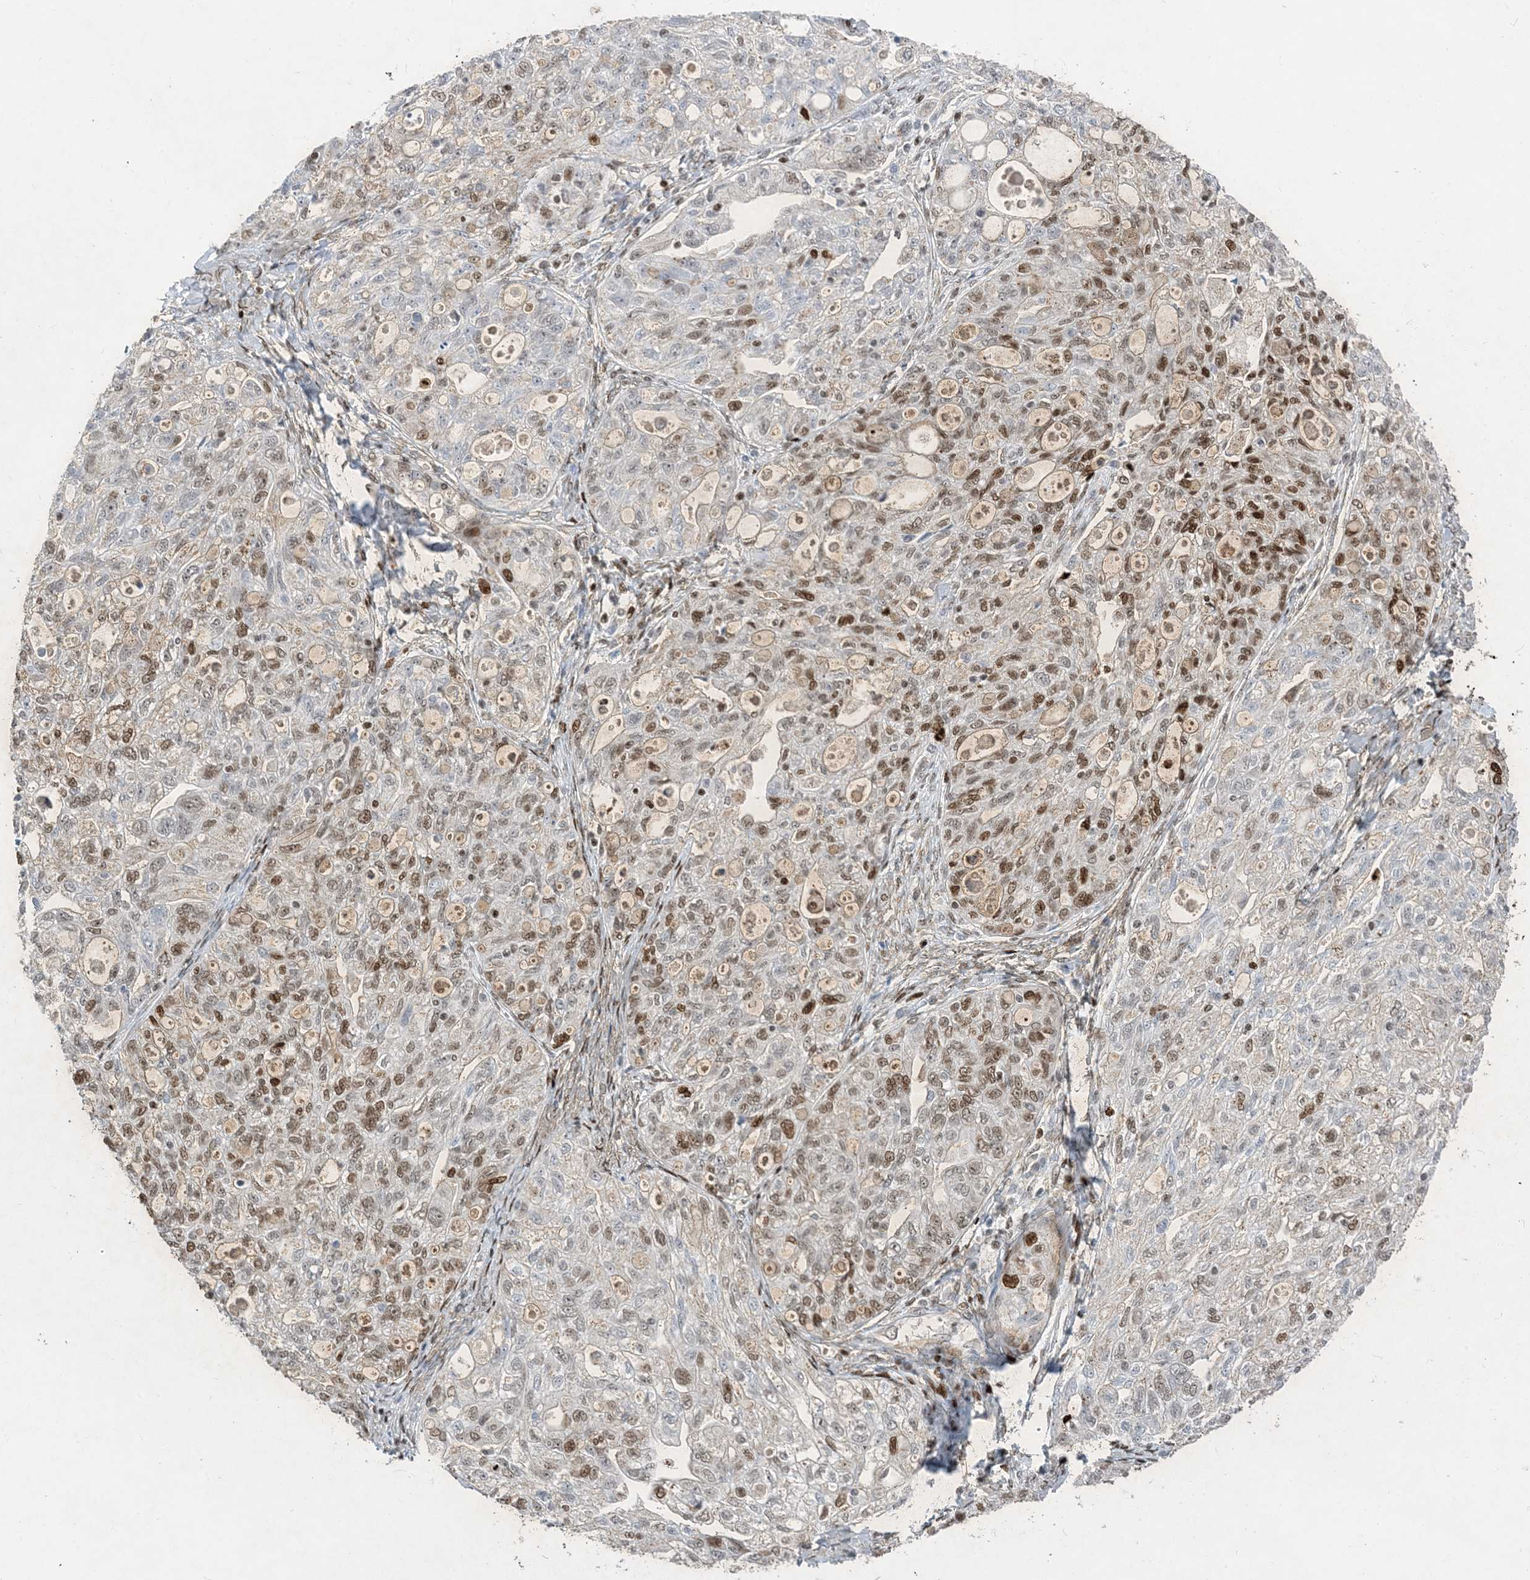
{"staining": {"intensity": "moderate", "quantity": "25%-75%", "location": "nuclear"}, "tissue": "ovarian cancer", "cell_type": "Tumor cells", "image_type": "cancer", "snomed": [{"axis": "morphology", "description": "Carcinoma, NOS"}, {"axis": "morphology", "description": "Cystadenocarcinoma, serous, NOS"}, {"axis": "topography", "description": "Ovary"}], "caption": "Moderate nuclear positivity is appreciated in about 25%-75% of tumor cells in ovarian cancer (serous cystadenocarcinoma).", "gene": "SLC25A53", "patient": {"sex": "female", "age": 69}}